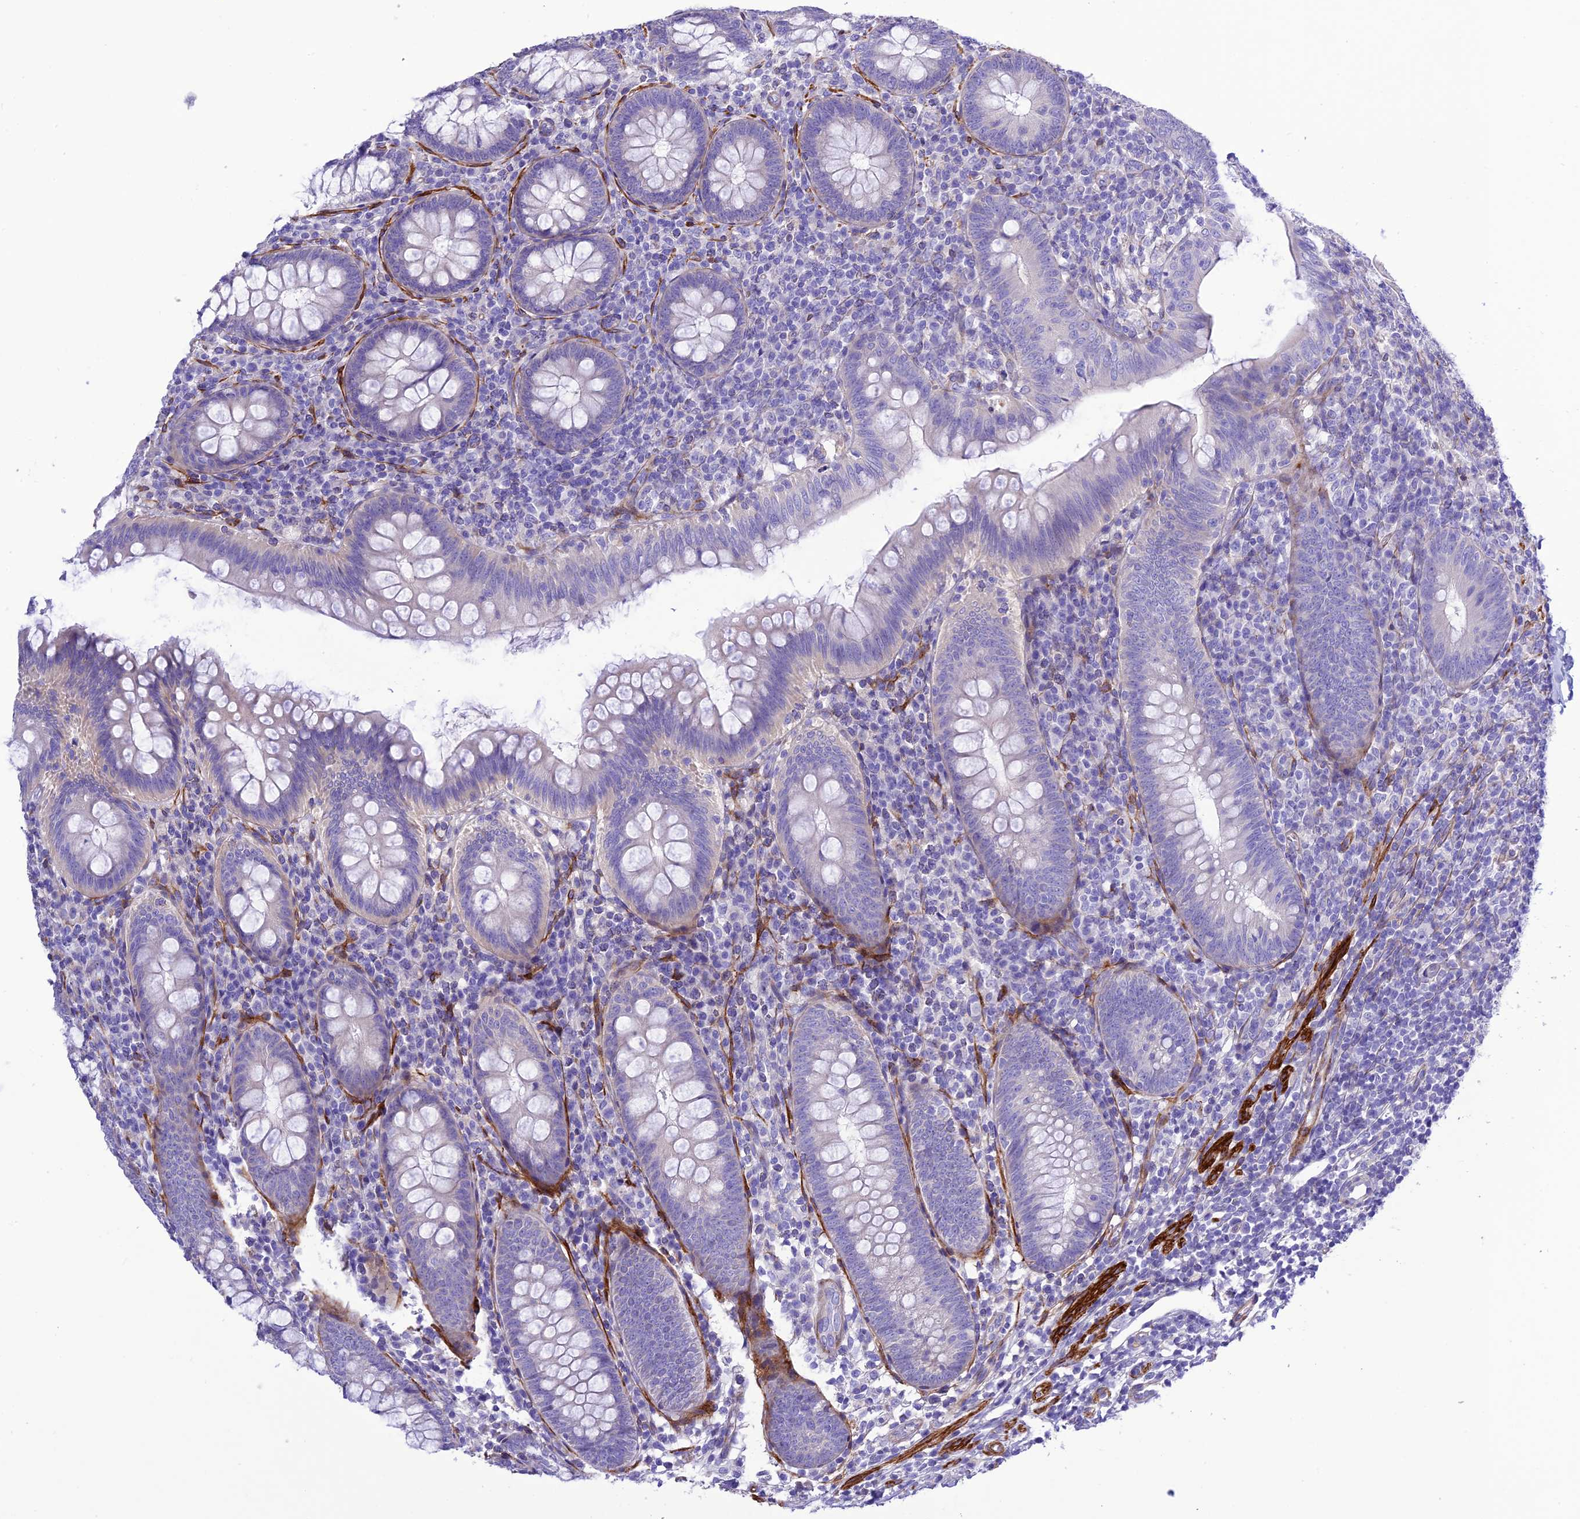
{"staining": {"intensity": "negative", "quantity": "none", "location": "none"}, "tissue": "appendix", "cell_type": "Glandular cells", "image_type": "normal", "snomed": [{"axis": "morphology", "description": "Normal tissue, NOS"}, {"axis": "topography", "description": "Appendix"}], "caption": "The photomicrograph reveals no significant staining in glandular cells of appendix.", "gene": "FRA10AC1", "patient": {"sex": "male", "age": 14}}